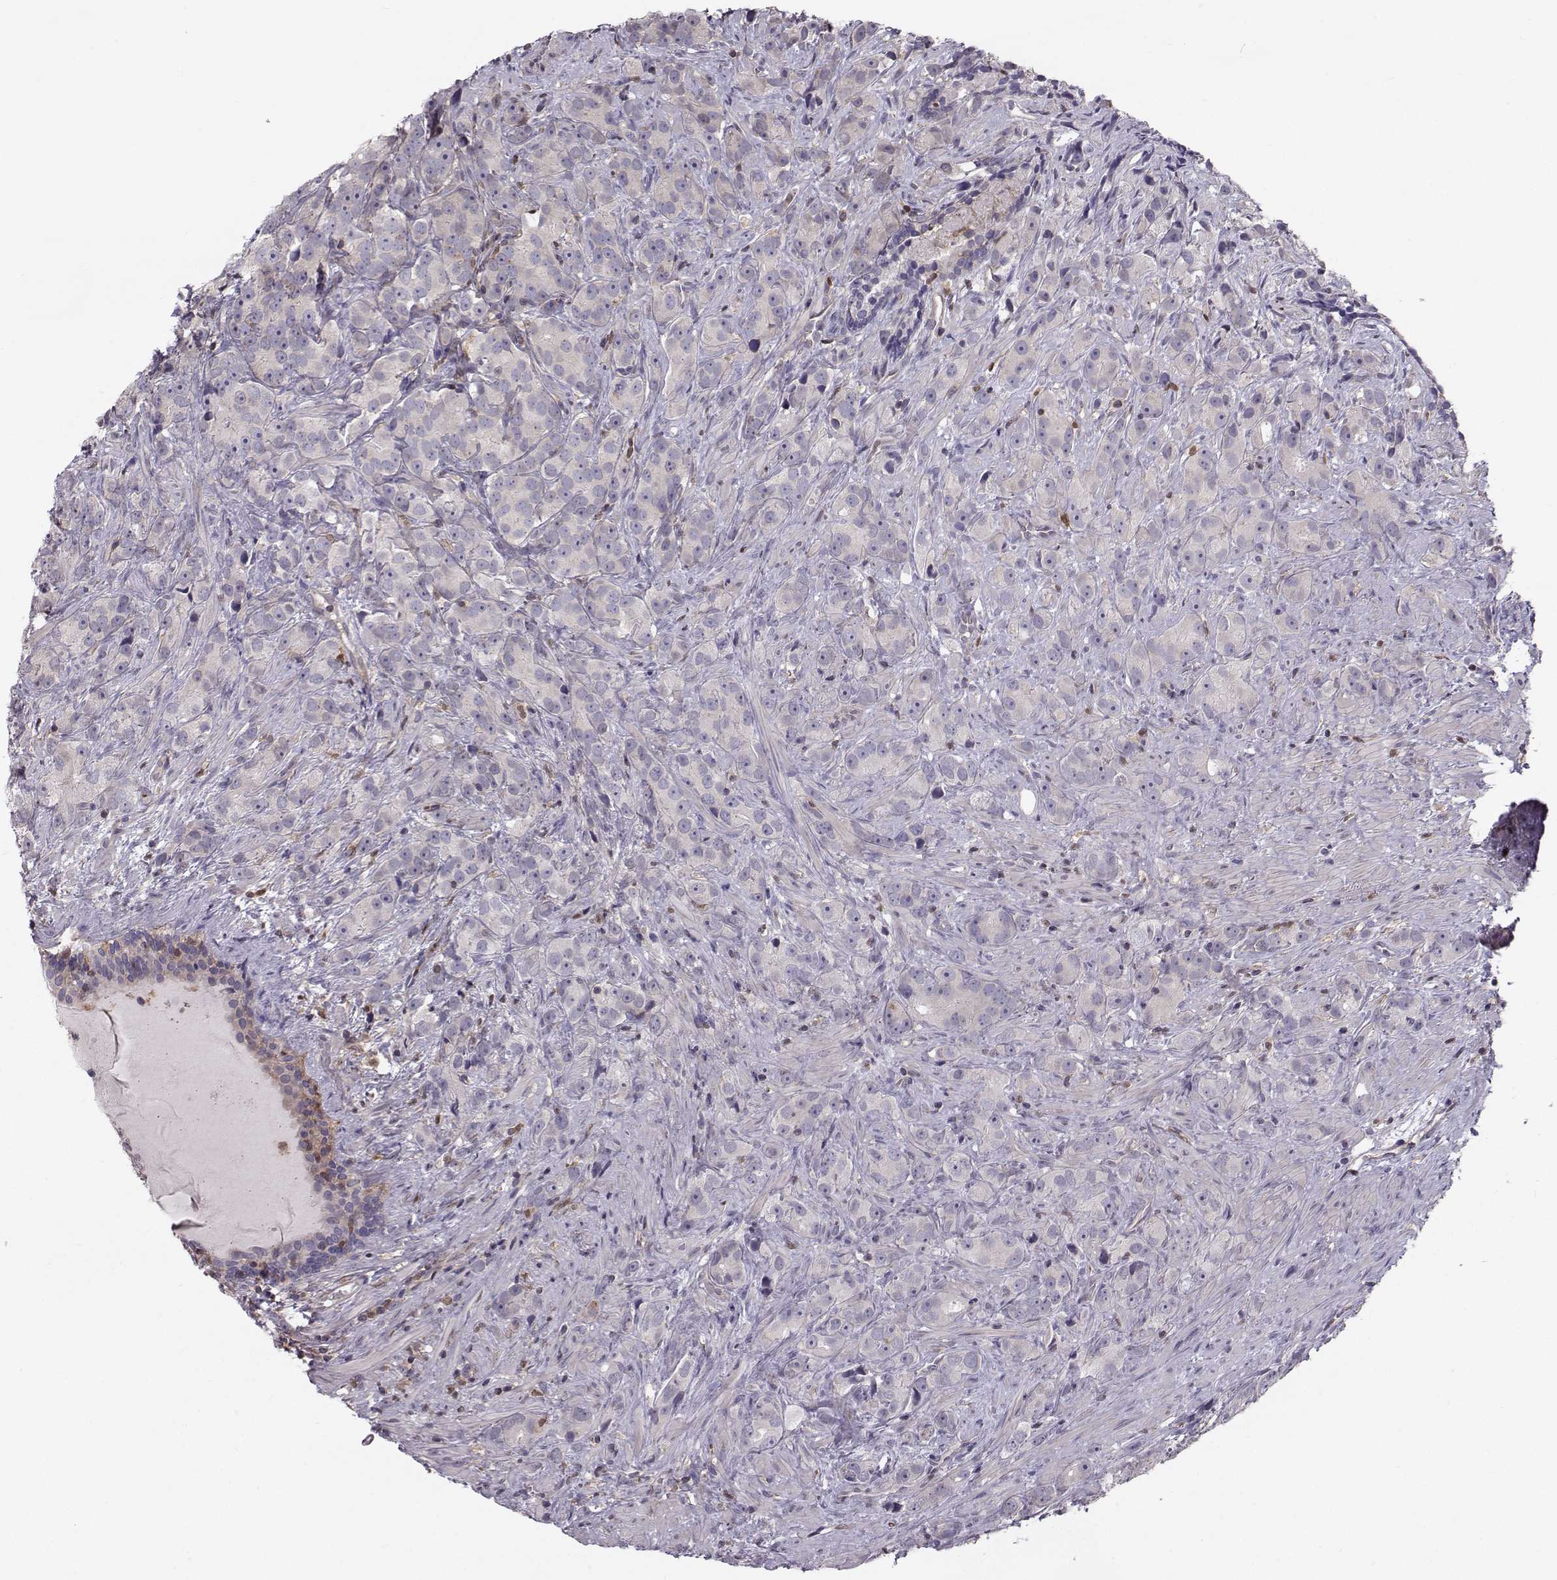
{"staining": {"intensity": "negative", "quantity": "none", "location": "none"}, "tissue": "prostate cancer", "cell_type": "Tumor cells", "image_type": "cancer", "snomed": [{"axis": "morphology", "description": "Adenocarcinoma, High grade"}, {"axis": "topography", "description": "Prostate"}], "caption": "Human prostate cancer stained for a protein using immunohistochemistry exhibits no positivity in tumor cells.", "gene": "ASB16", "patient": {"sex": "male", "age": 90}}